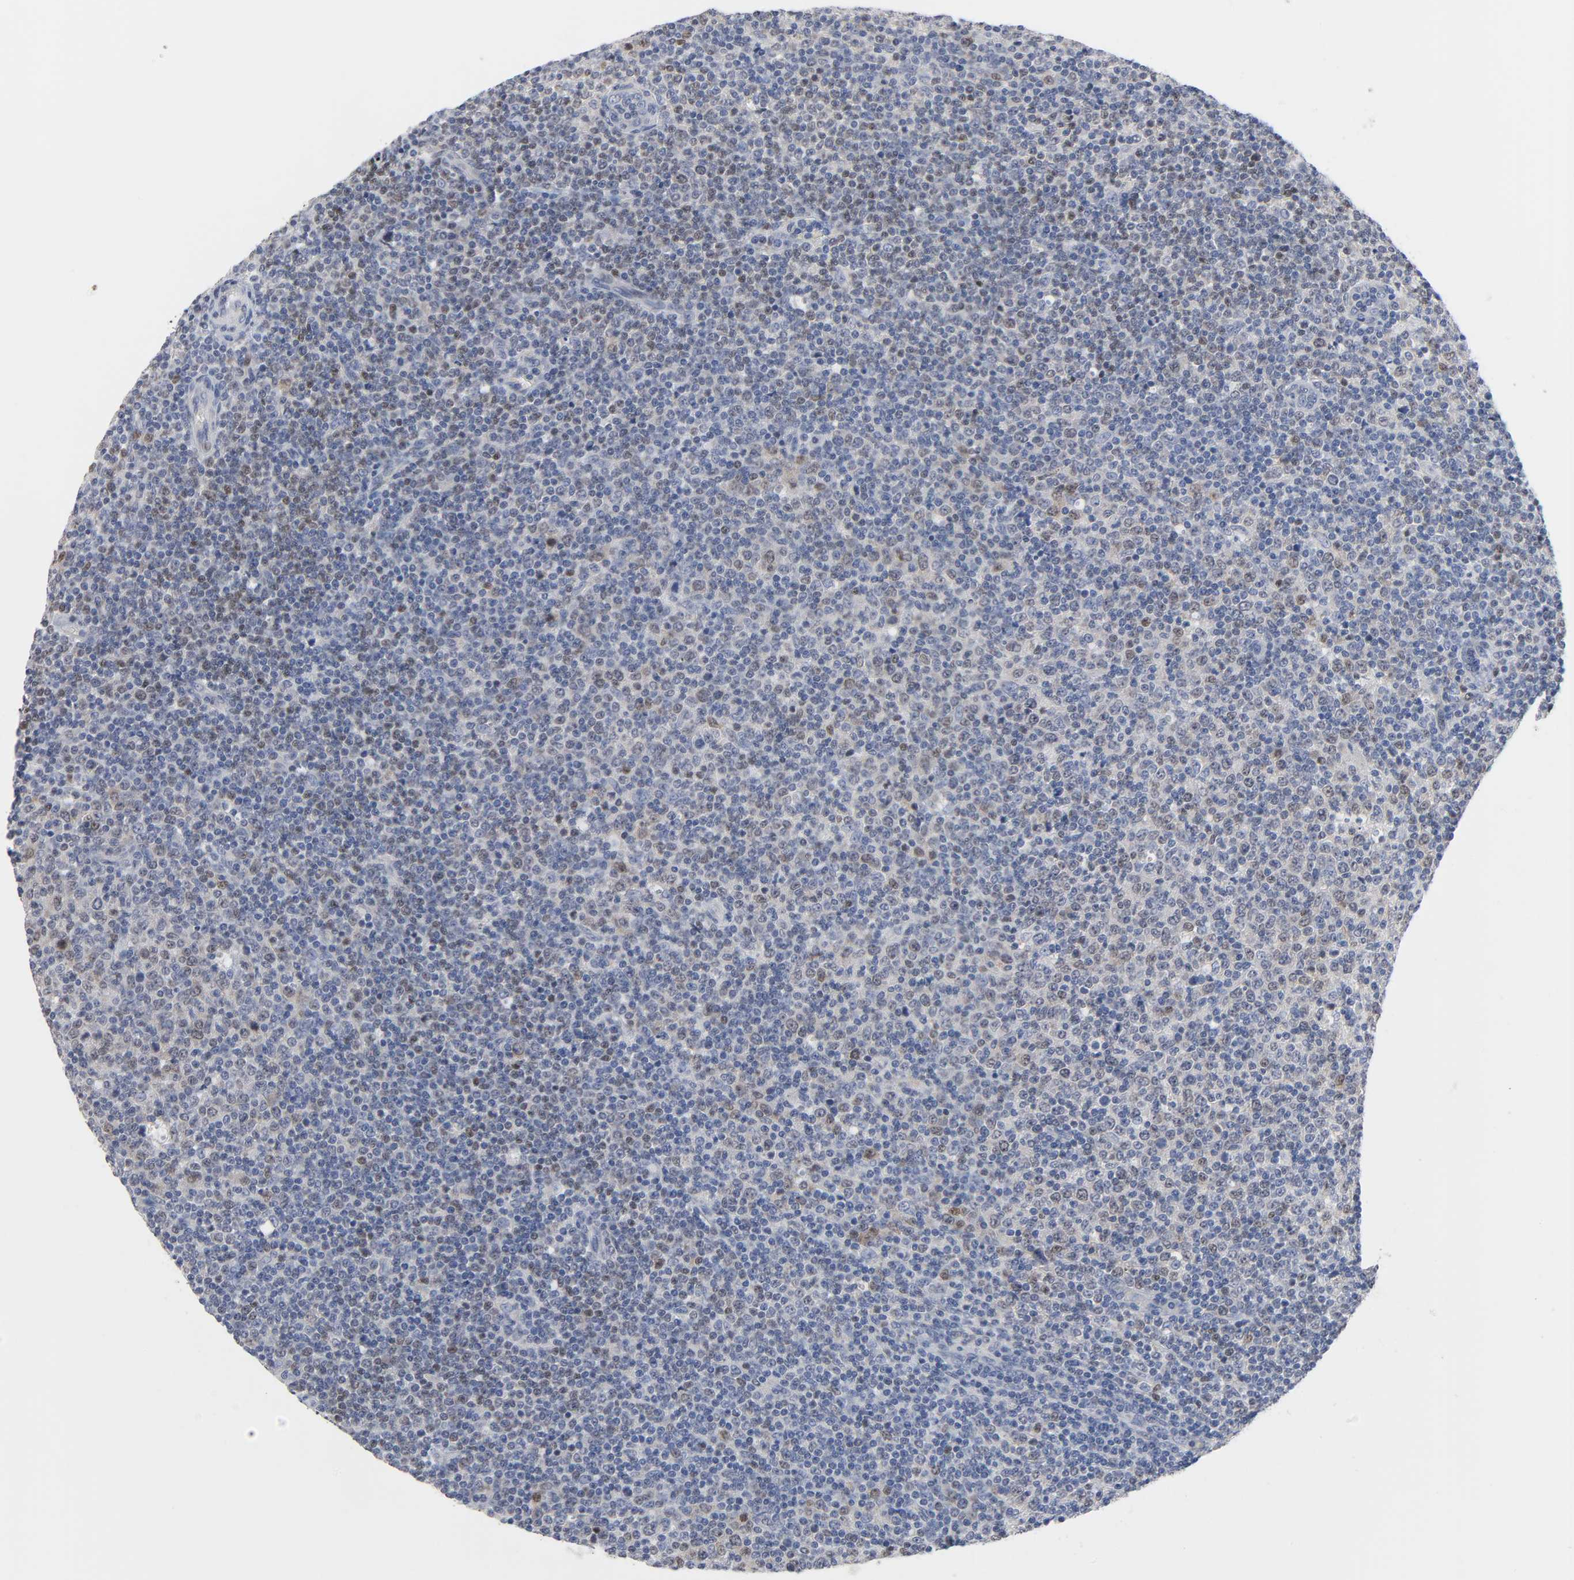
{"staining": {"intensity": "weak", "quantity": "<25%", "location": "nuclear"}, "tissue": "lymphoma", "cell_type": "Tumor cells", "image_type": "cancer", "snomed": [{"axis": "morphology", "description": "Malignant lymphoma, non-Hodgkin's type, Low grade"}, {"axis": "topography", "description": "Lymph node"}], "caption": "A photomicrograph of lymphoma stained for a protein exhibits no brown staining in tumor cells.", "gene": "WEE1", "patient": {"sex": "male", "age": 70}}